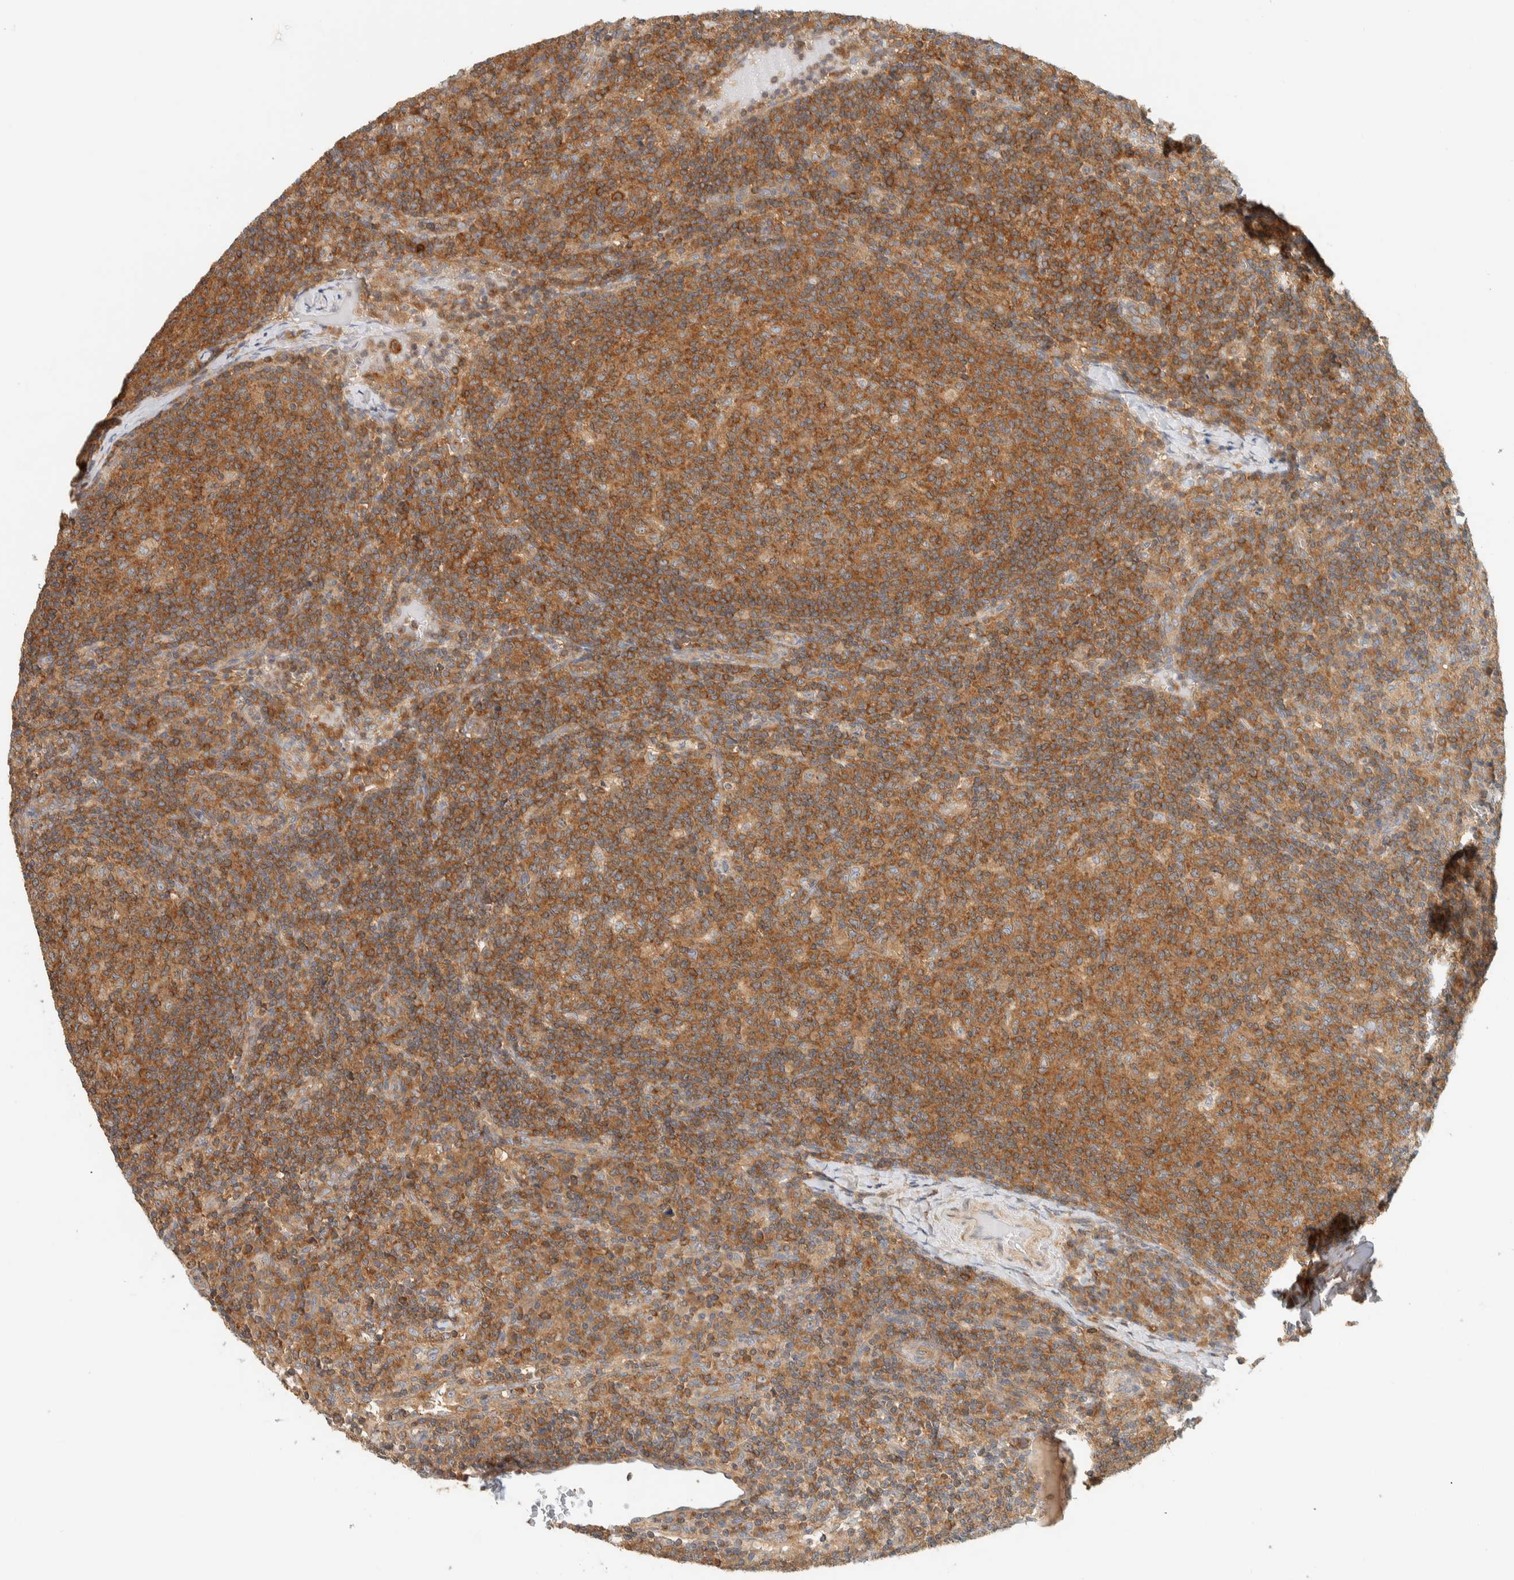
{"staining": {"intensity": "moderate", "quantity": ">75%", "location": "cytoplasmic/membranous"}, "tissue": "lymph node", "cell_type": "Germinal center cells", "image_type": "normal", "snomed": [{"axis": "morphology", "description": "Normal tissue, NOS"}, {"axis": "morphology", "description": "Inflammation, NOS"}, {"axis": "topography", "description": "Lymph node"}], "caption": "Germinal center cells show medium levels of moderate cytoplasmic/membranous positivity in approximately >75% of cells in normal human lymph node. The protein of interest is shown in brown color, while the nuclei are stained blue.", "gene": "ARFGEF1", "patient": {"sex": "male", "age": 55}}